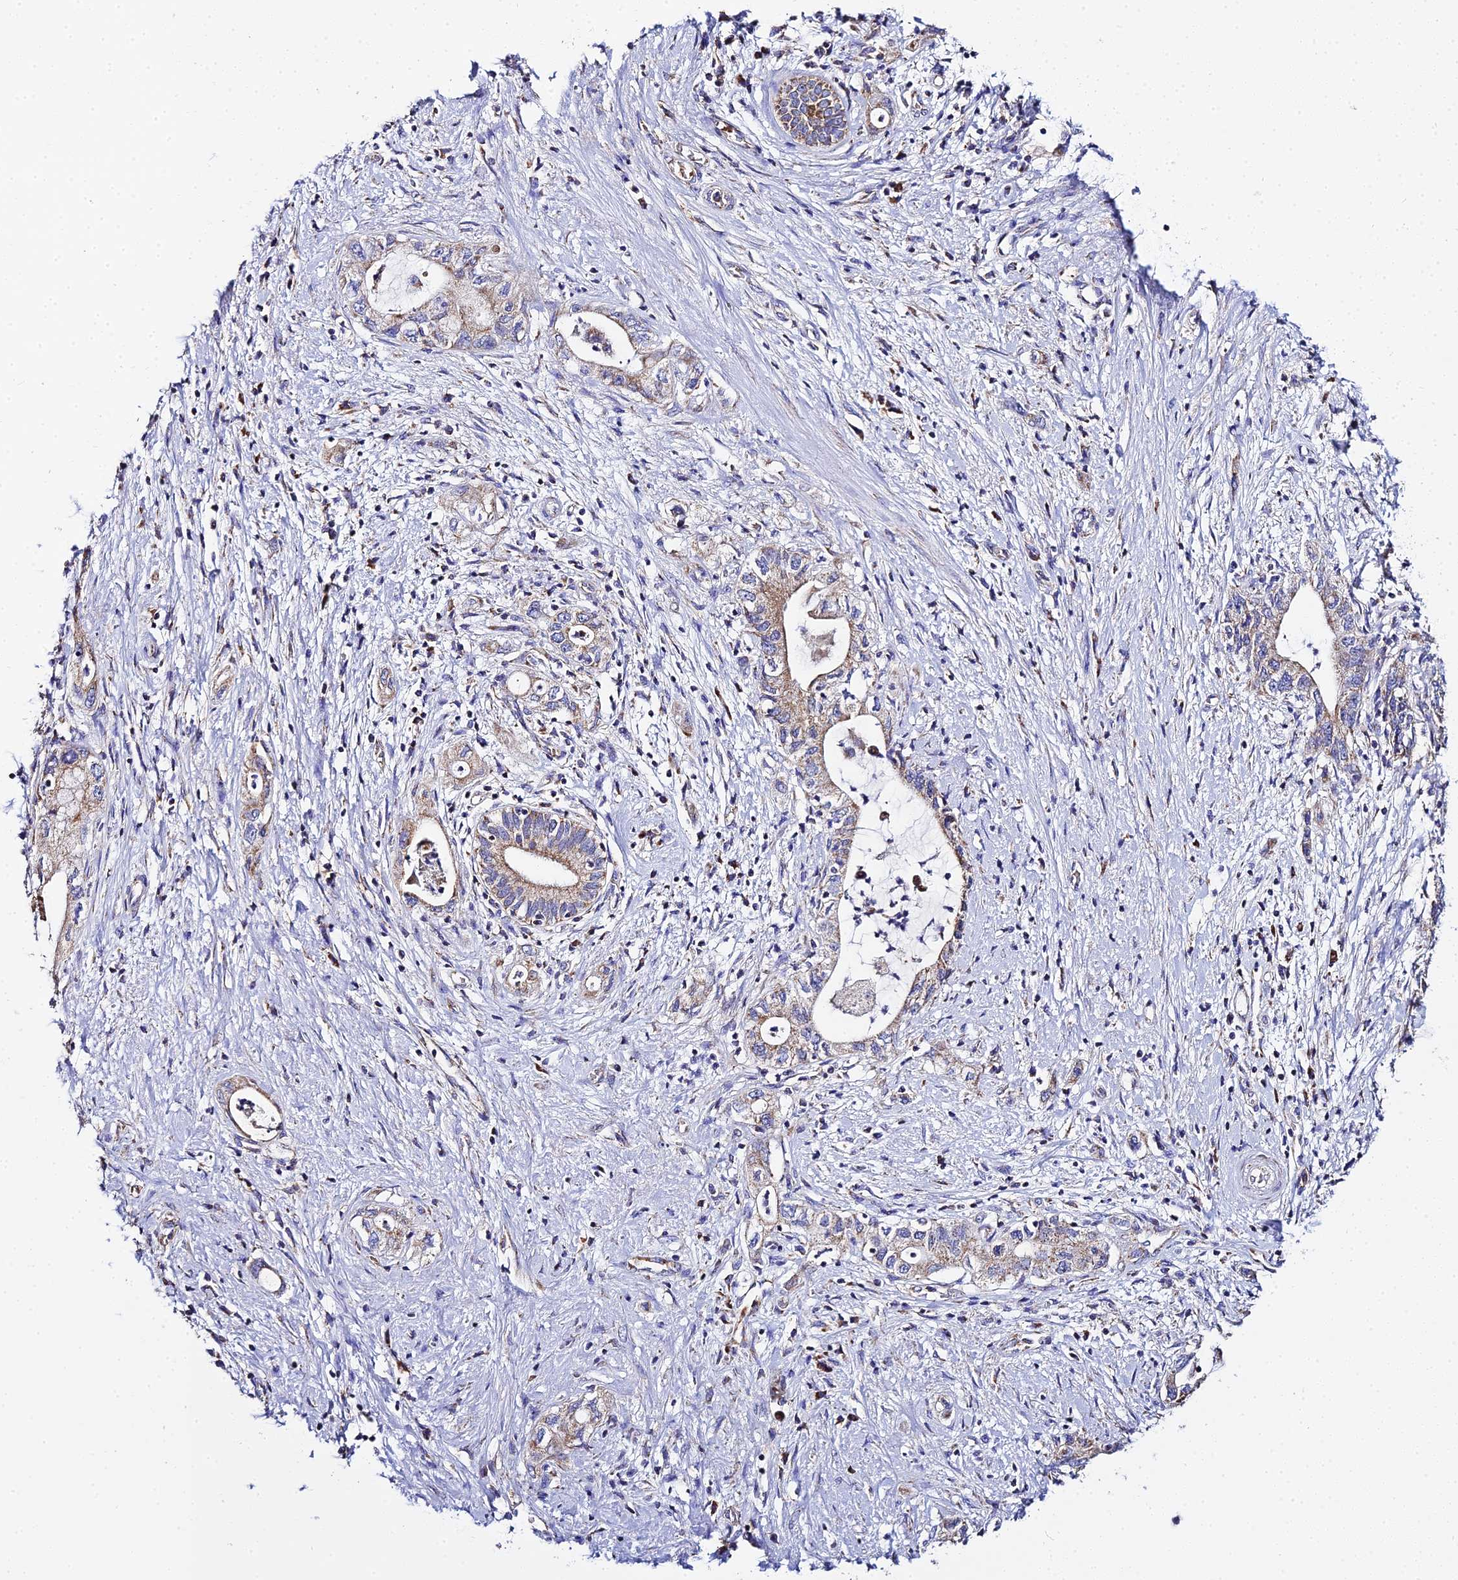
{"staining": {"intensity": "weak", "quantity": ">75%", "location": "cytoplasmic/membranous"}, "tissue": "pancreatic cancer", "cell_type": "Tumor cells", "image_type": "cancer", "snomed": [{"axis": "morphology", "description": "Adenocarcinoma, NOS"}, {"axis": "topography", "description": "Pancreas"}], "caption": "An IHC photomicrograph of tumor tissue is shown. Protein staining in brown shows weak cytoplasmic/membranous positivity in pancreatic adenocarcinoma within tumor cells.", "gene": "TYW5", "patient": {"sex": "female", "age": 73}}